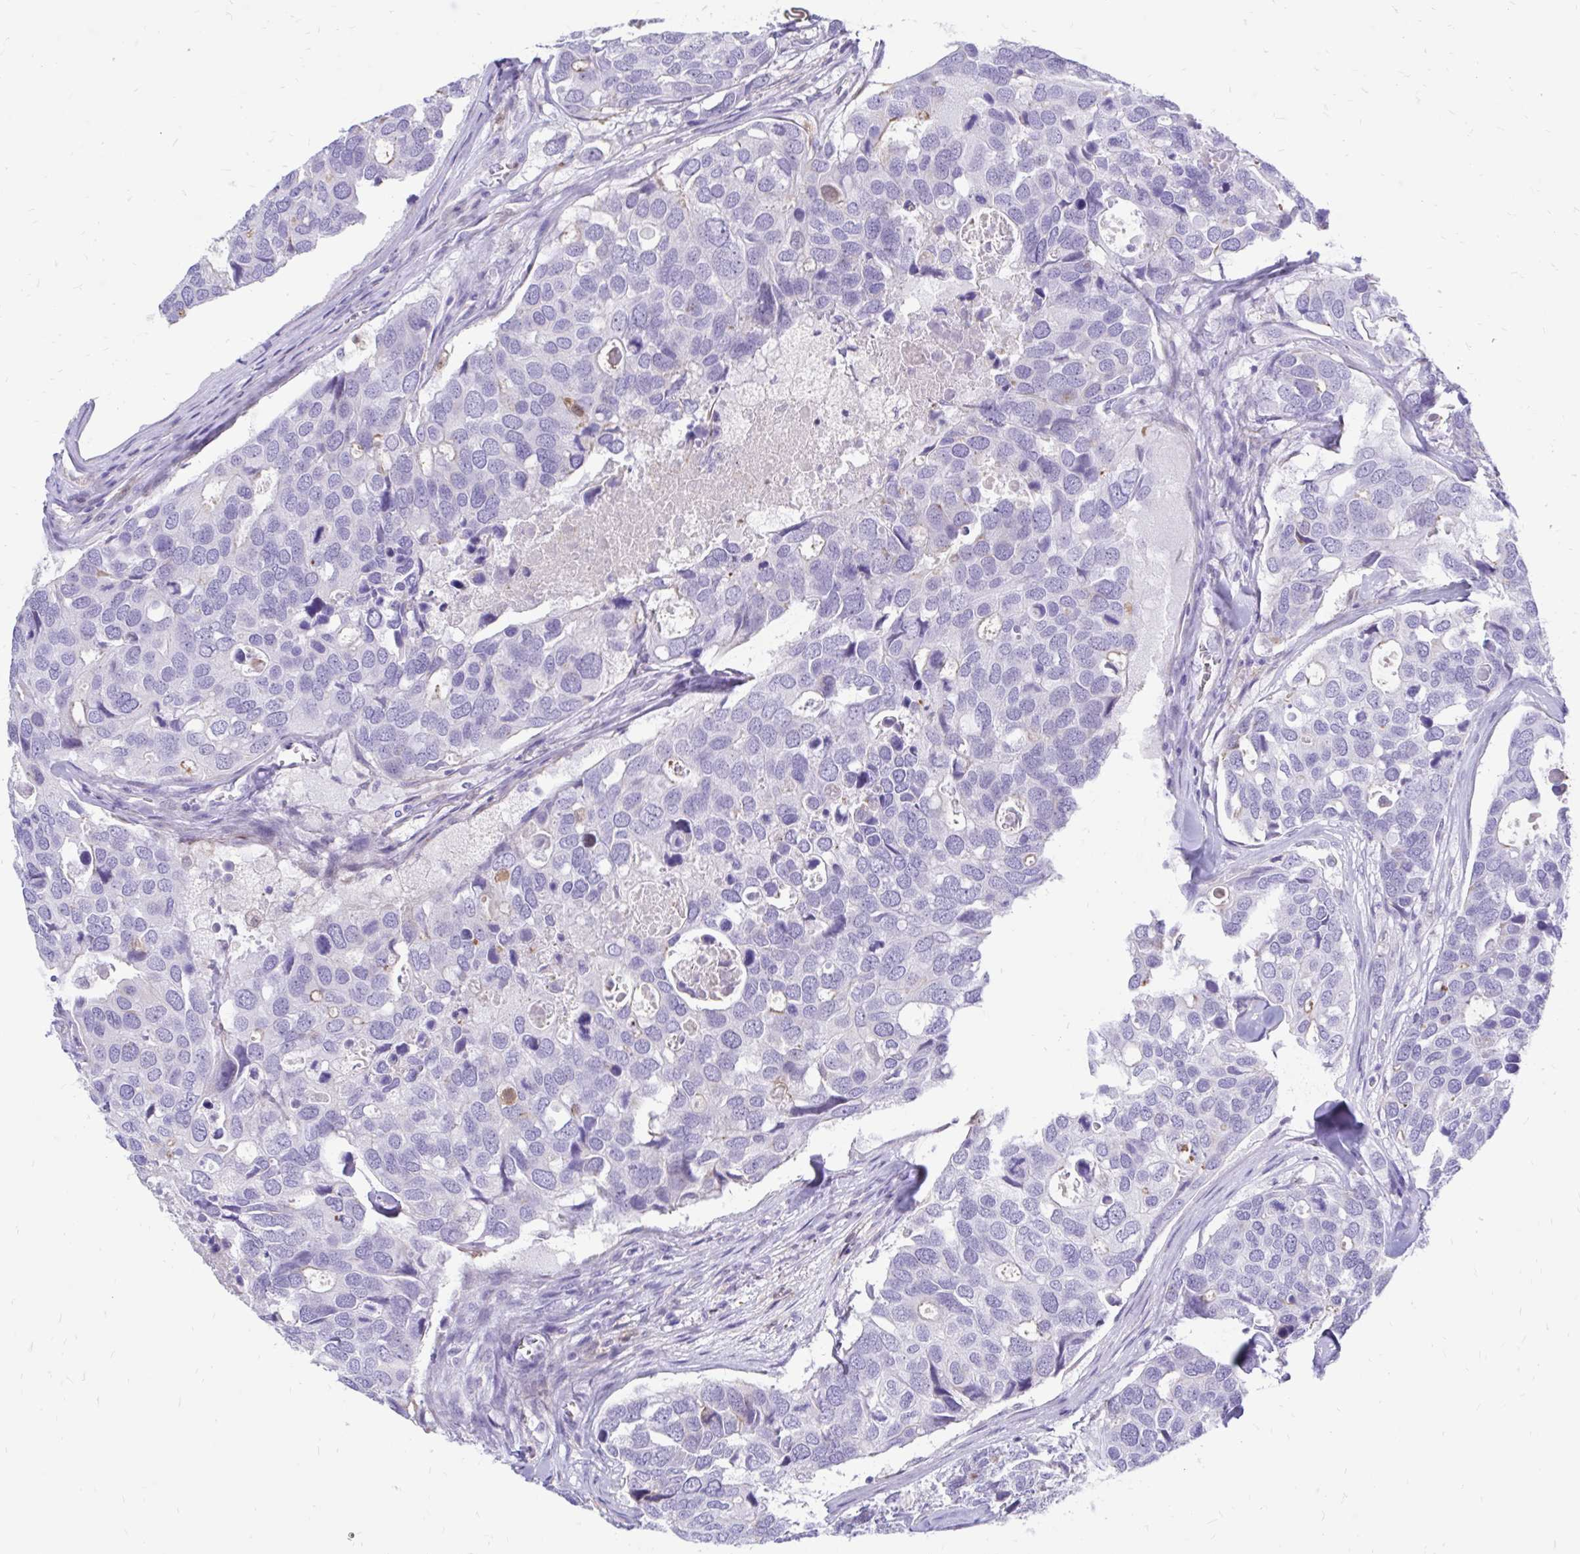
{"staining": {"intensity": "negative", "quantity": "none", "location": "none"}, "tissue": "breast cancer", "cell_type": "Tumor cells", "image_type": "cancer", "snomed": [{"axis": "morphology", "description": "Duct carcinoma"}, {"axis": "topography", "description": "Breast"}], "caption": "This is an IHC histopathology image of invasive ductal carcinoma (breast). There is no staining in tumor cells.", "gene": "IGSF5", "patient": {"sex": "female", "age": 83}}